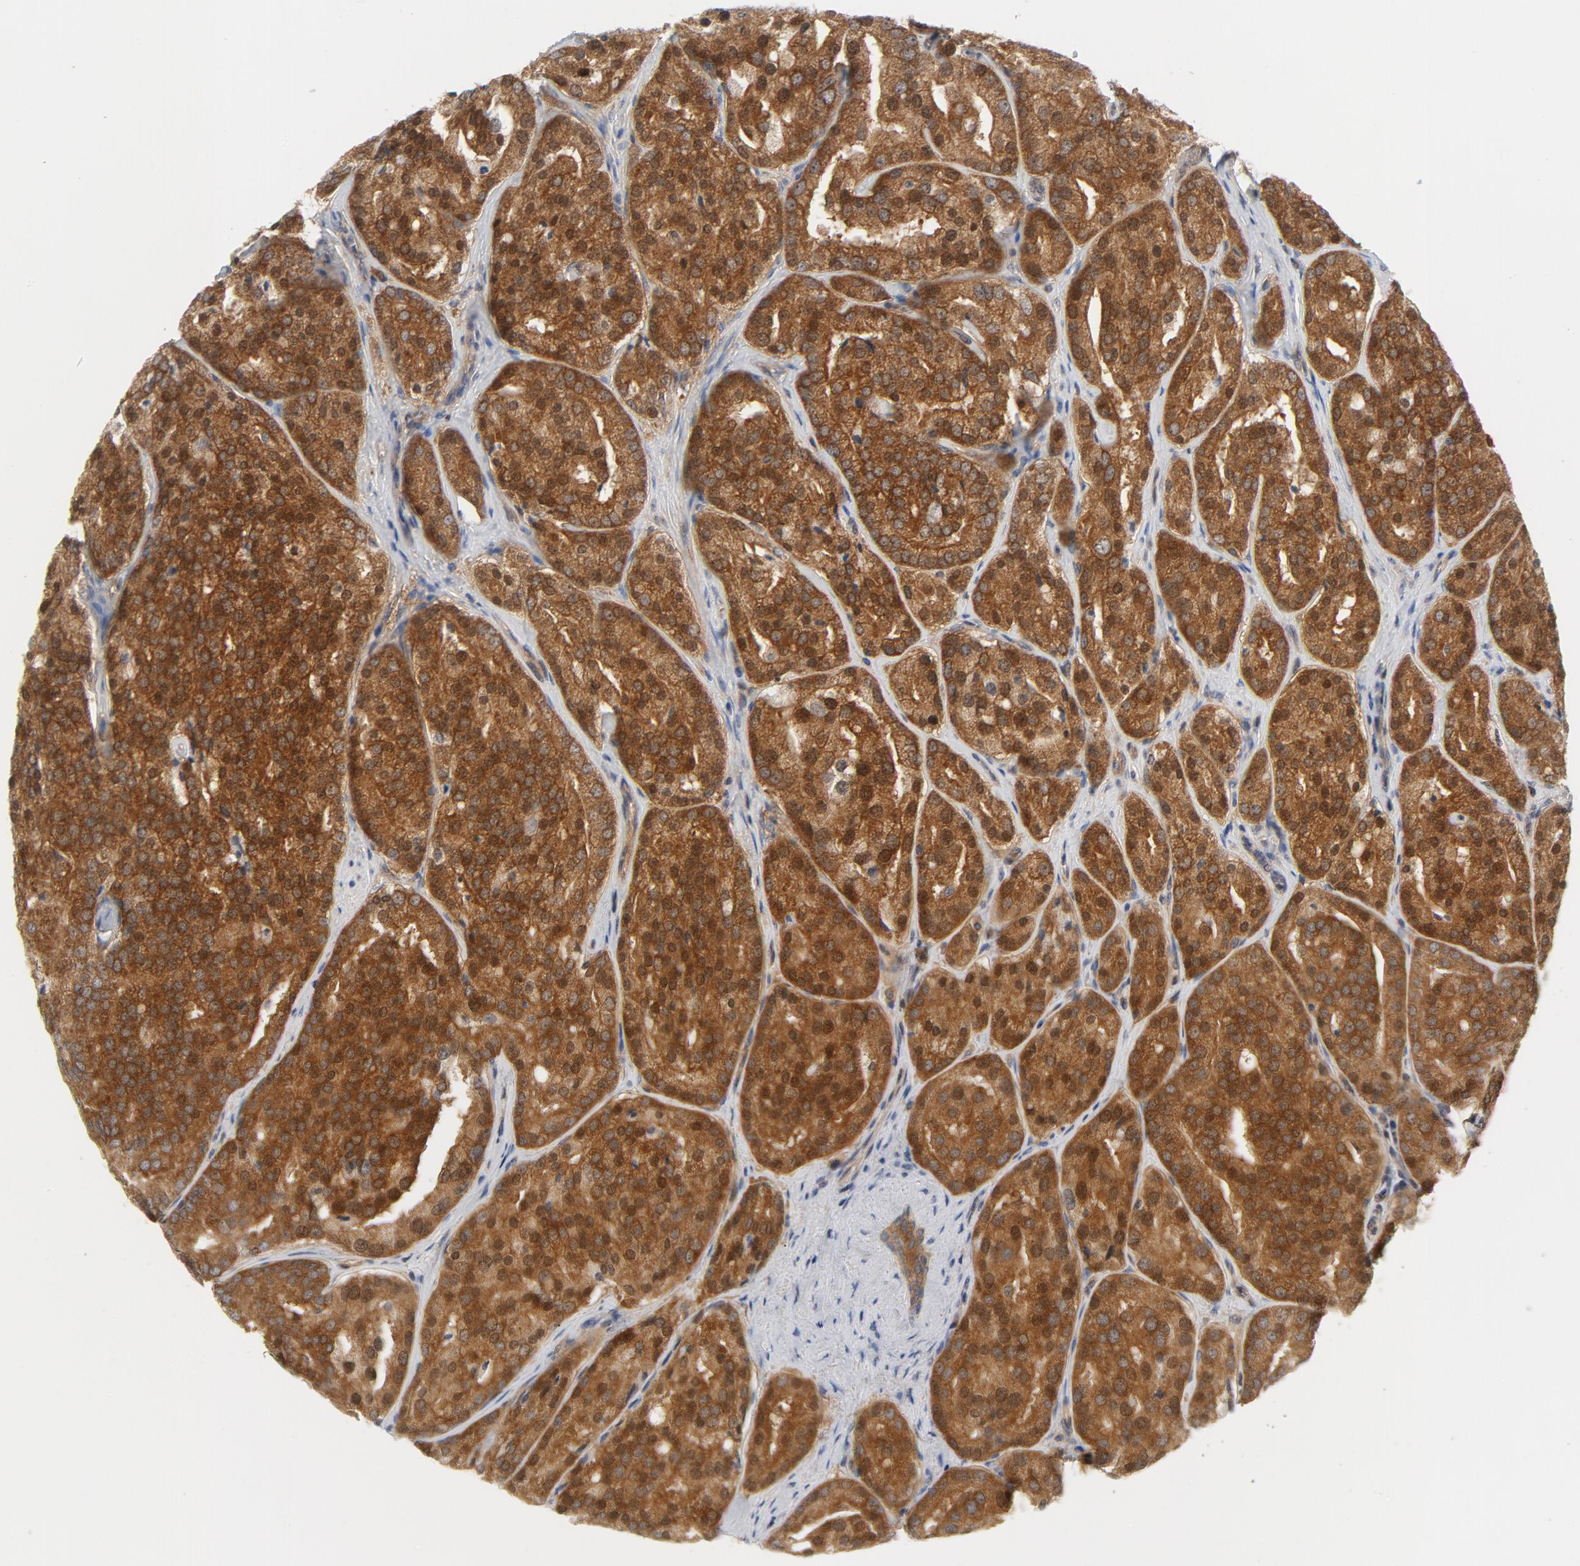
{"staining": {"intensity": "strong", "quantity": ">75%", "location": "cytoplasmic/membranous,nuclear"}, "tissue": "prostate cancer", "cell_type": "Tumor cells", "image_type": "cancer", "snomed": [{"axis": "morphology", "description": "Adenocarcinoma, High grade"}, {"axis": "topography", "description": "Prostate"}], "caption": "This is a micrograph of immunohistochemistry (IHC) staining of adenocarcinoma (high-grade) (prostate), which shows strong positivity in the cytoplasmic/membranous and nuclear of tumor cells.", "gene": "BAD", "patient": {"sex": "male", "age": 64}}